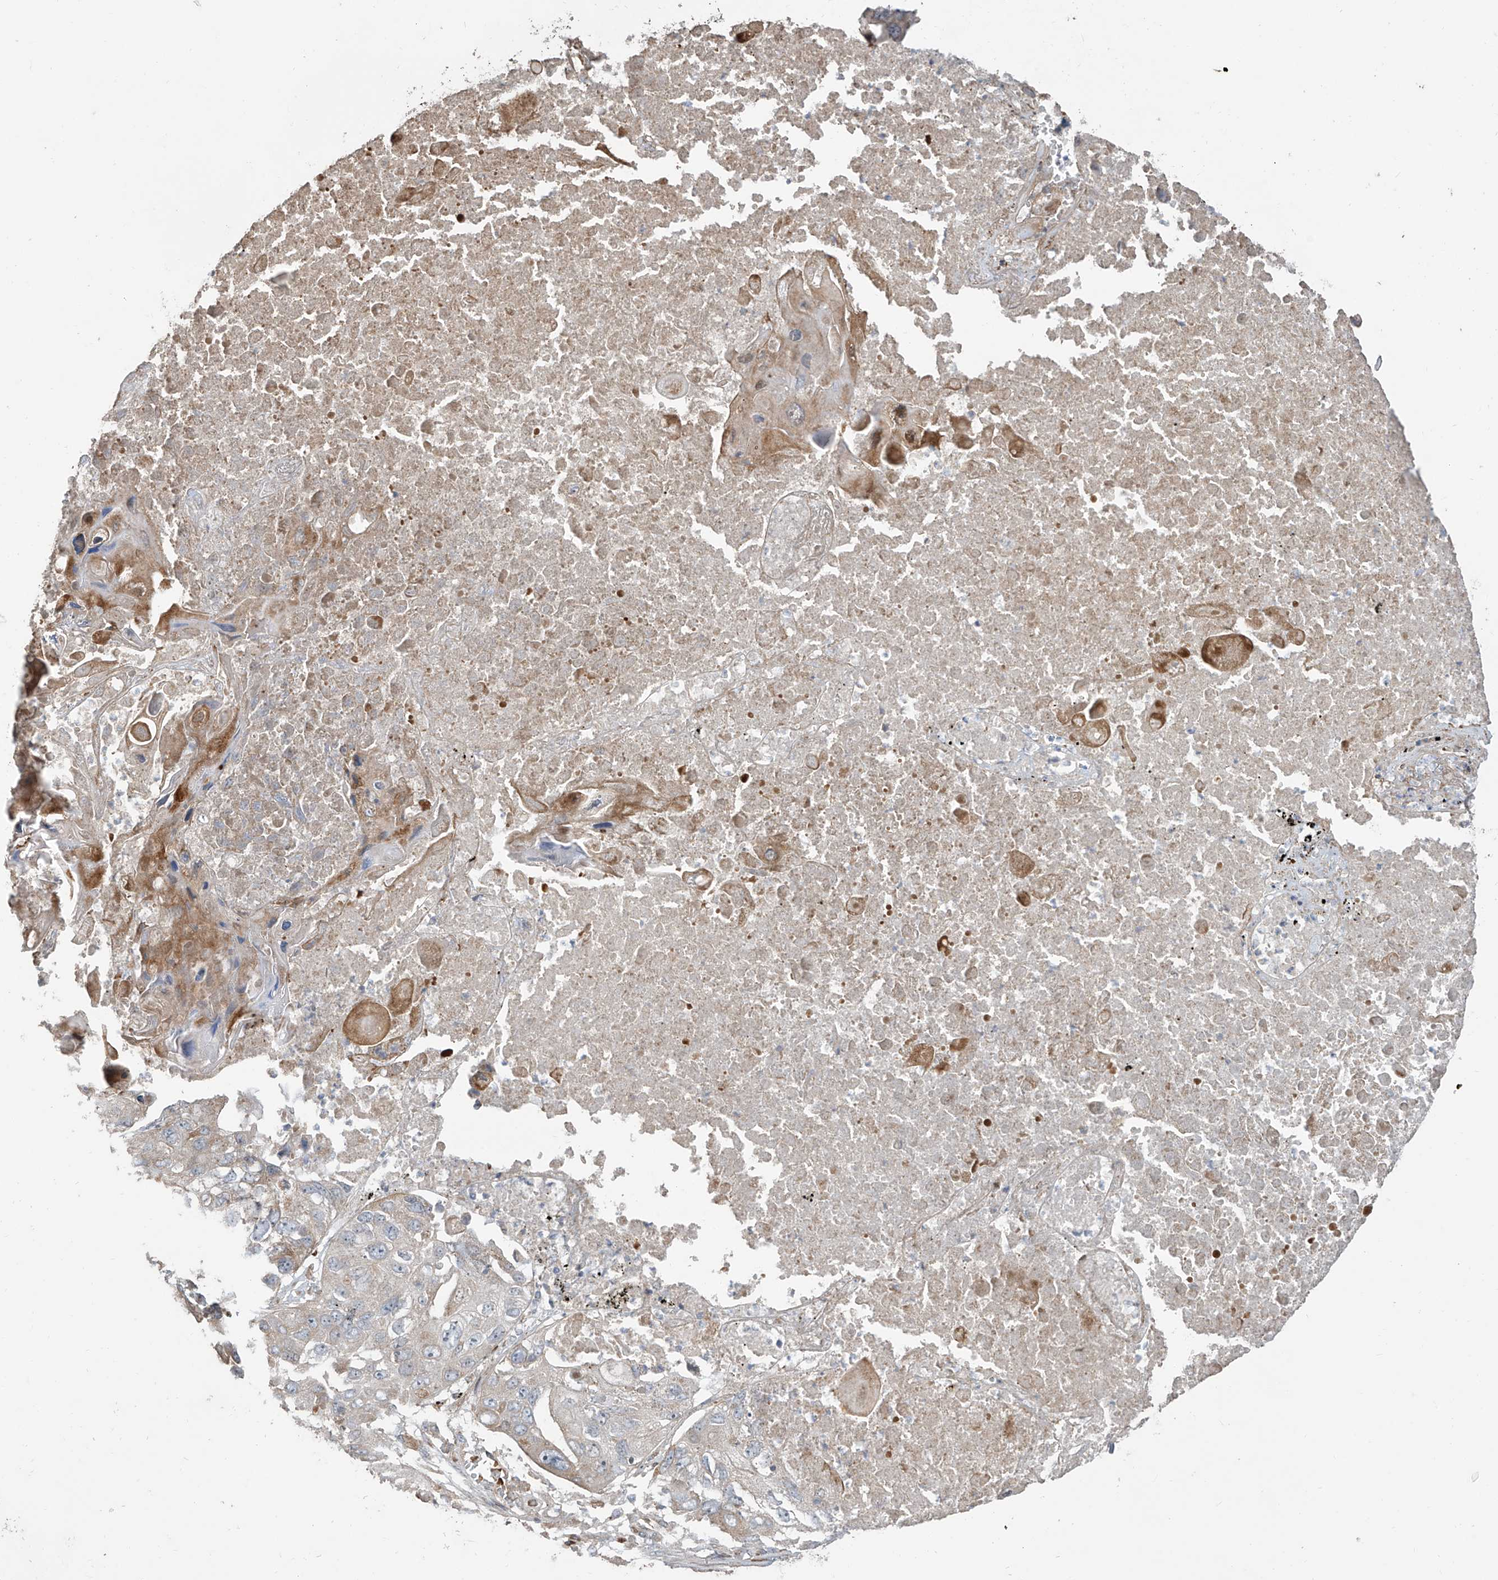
{"staining": {"intensity": "weak", "quantity": "<25%", "location": "cytoplasmic/membranous"}, "tissue": "lung cancer", "cell_type": "Tumor cells", "image_type": "cancer", "snomed": [{"axis": "morphology", "description": "Squamous cell carcinoma, NOS"}, {"axis": "topography", "description": "Lung"}], "caption": "Immunohistochemical staining of squamous cell carcinoma (lung) reveals no significant positivity in tumor cells.", "gene": "ABTB1", "patient": {"sex": "male", "age": 61}}